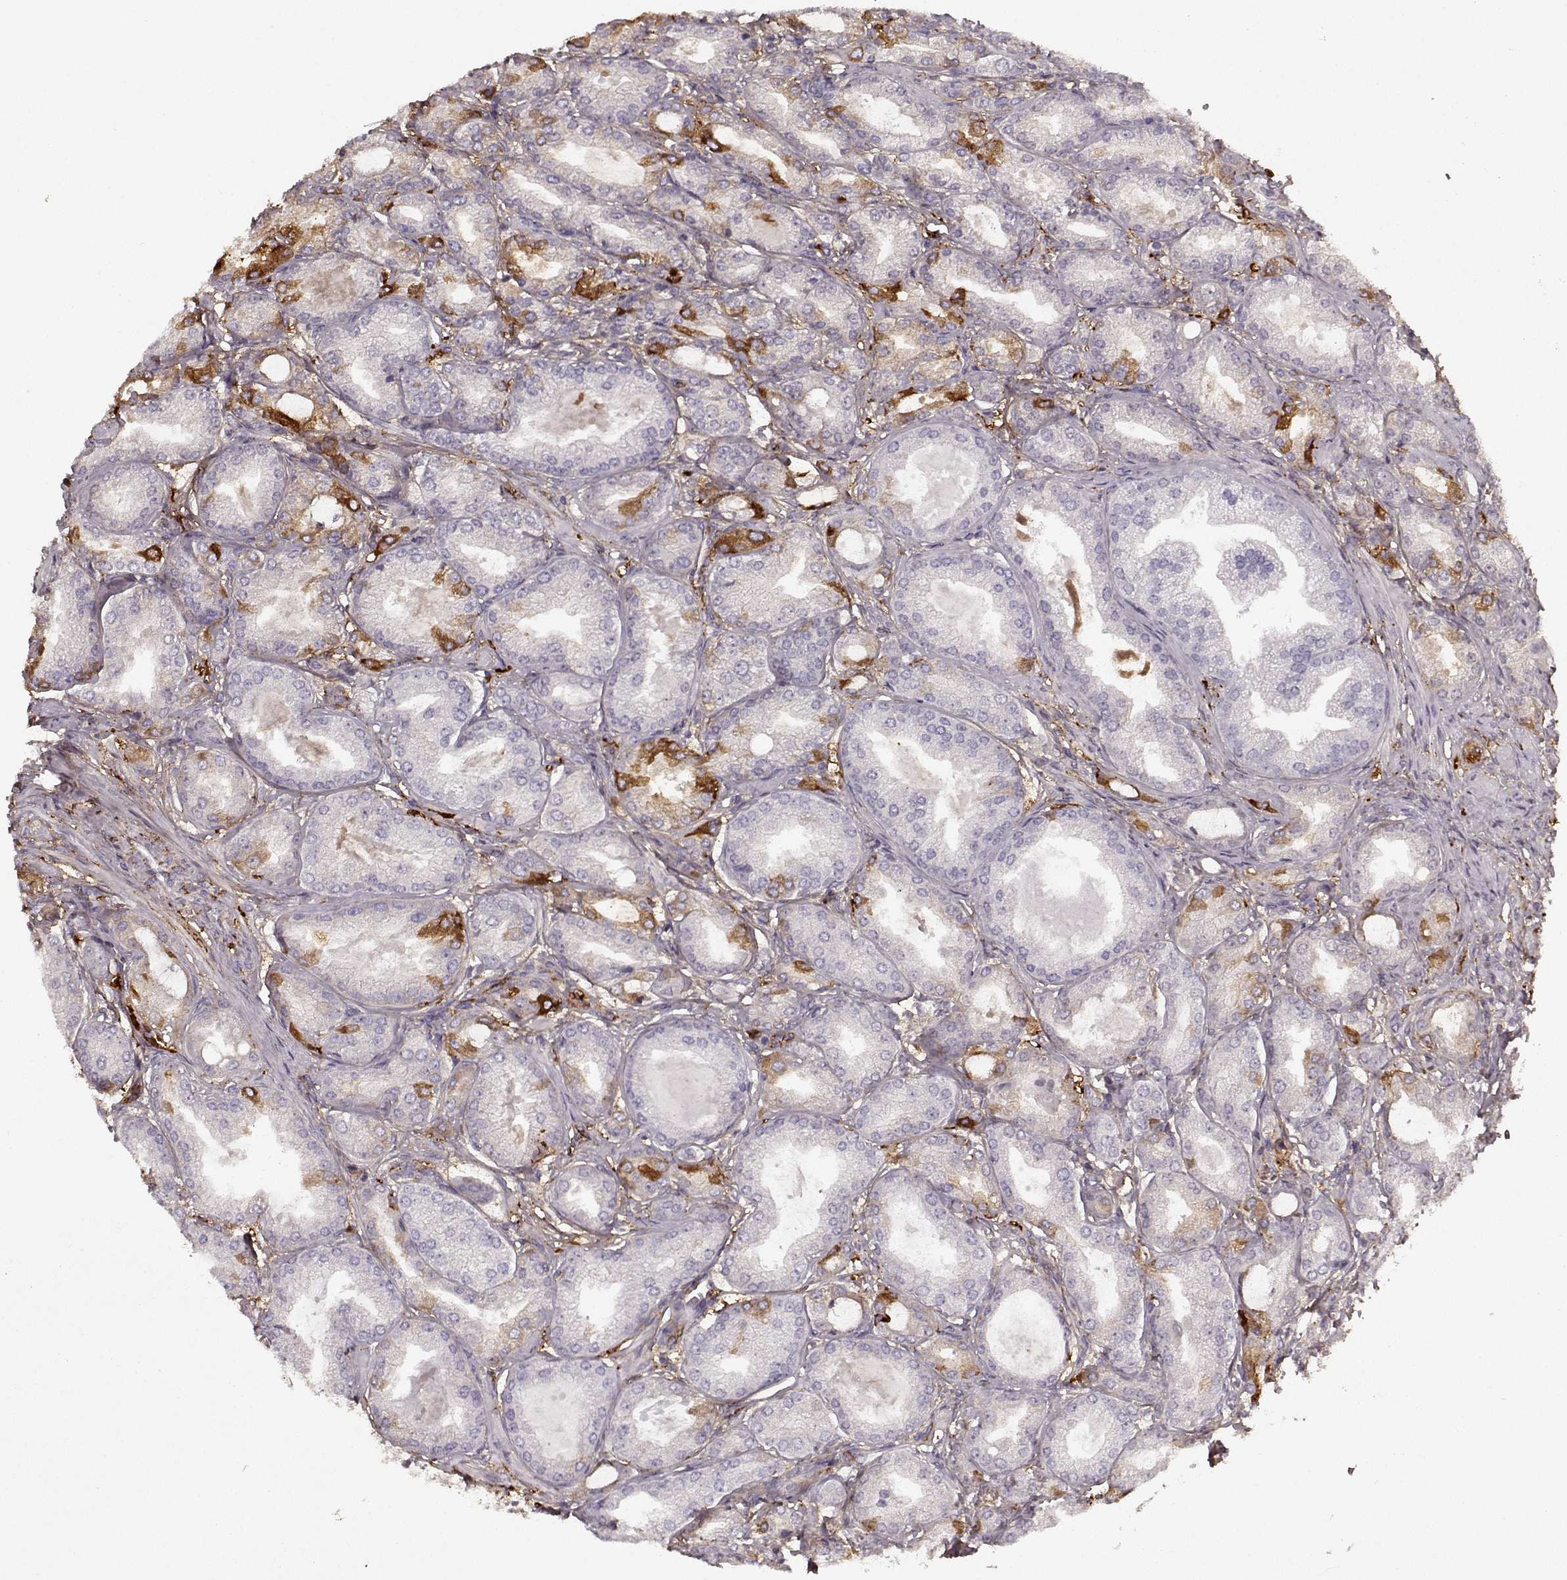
{"staining": {"intensity": "negative", "quantity": "none", "location": "none"}, "tissue": "prostate cancer", "cell_type": "Tumor cells", "image_type": "cancer", "snomed": [{"axis": "morphology", "description": "Adenocarcinoma, NOS"}, {"axis": "topography", "description": "Prostate and seminal vesicle, NOS"}, {"axis": "topography", "description": "Prostate"}], "caption": "Tumor cells are negative for protein expression in human prostate cancer (adenocarcinoma).", "gene": "LUM", "patient": {"sex": "male", "age": 77}}